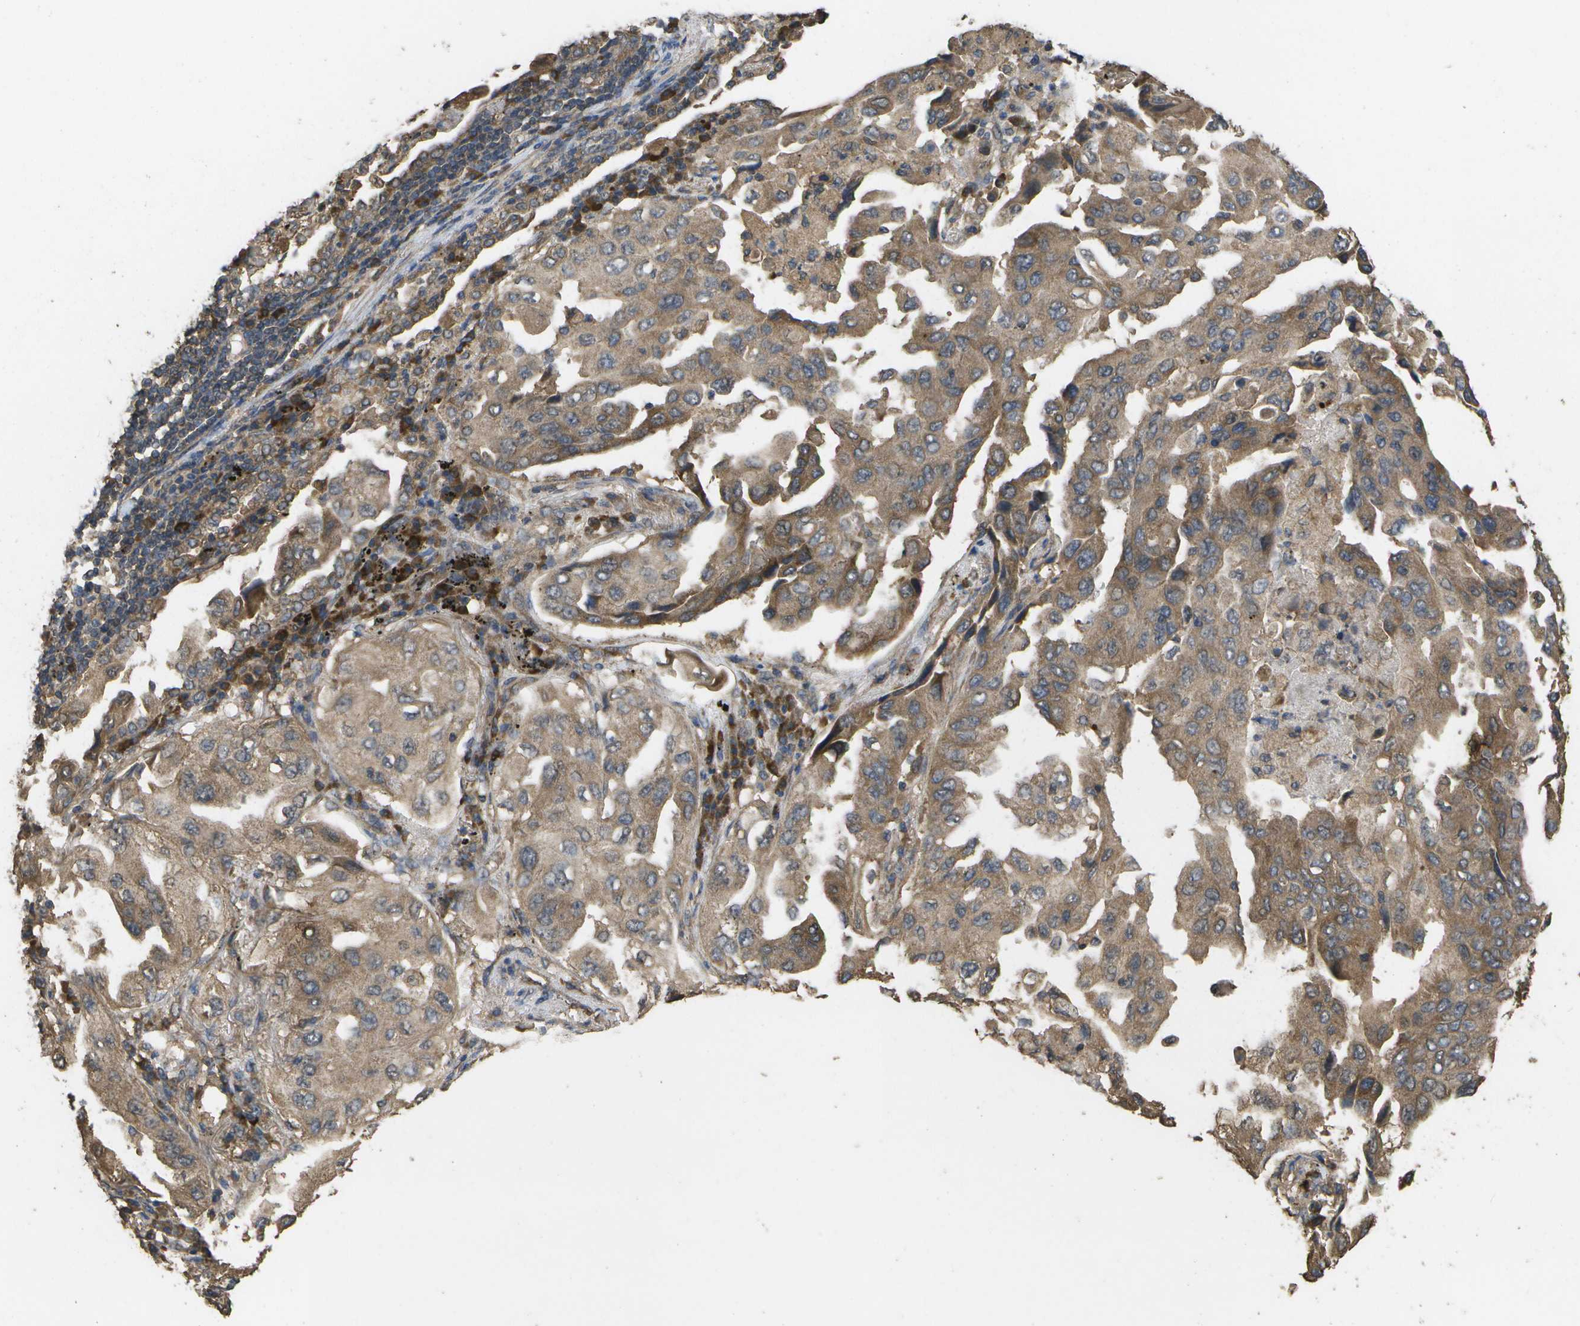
{"staining": {"intensity": "moderate", "quantity": ">75%", "location": "cytoplasmic/membranous"}, "tissue": "lung cancer", "cell_type": "Tumor cells", "image_type": "cancer", "snomed": [{"axis": "morphology", "description": "Adenocarcinoma, NOS"}, {"axis": "topography", "description": "Lung"}], "caption": "An image showing moderate cytoplasmic/membranous expression in approximately >75% of tumor cells in lung cancer (adenocarcinoma), as visualized by brown immunohistochemical staining.", "gene": "SACS", "patient": {"sex": "female", "age": 65}}